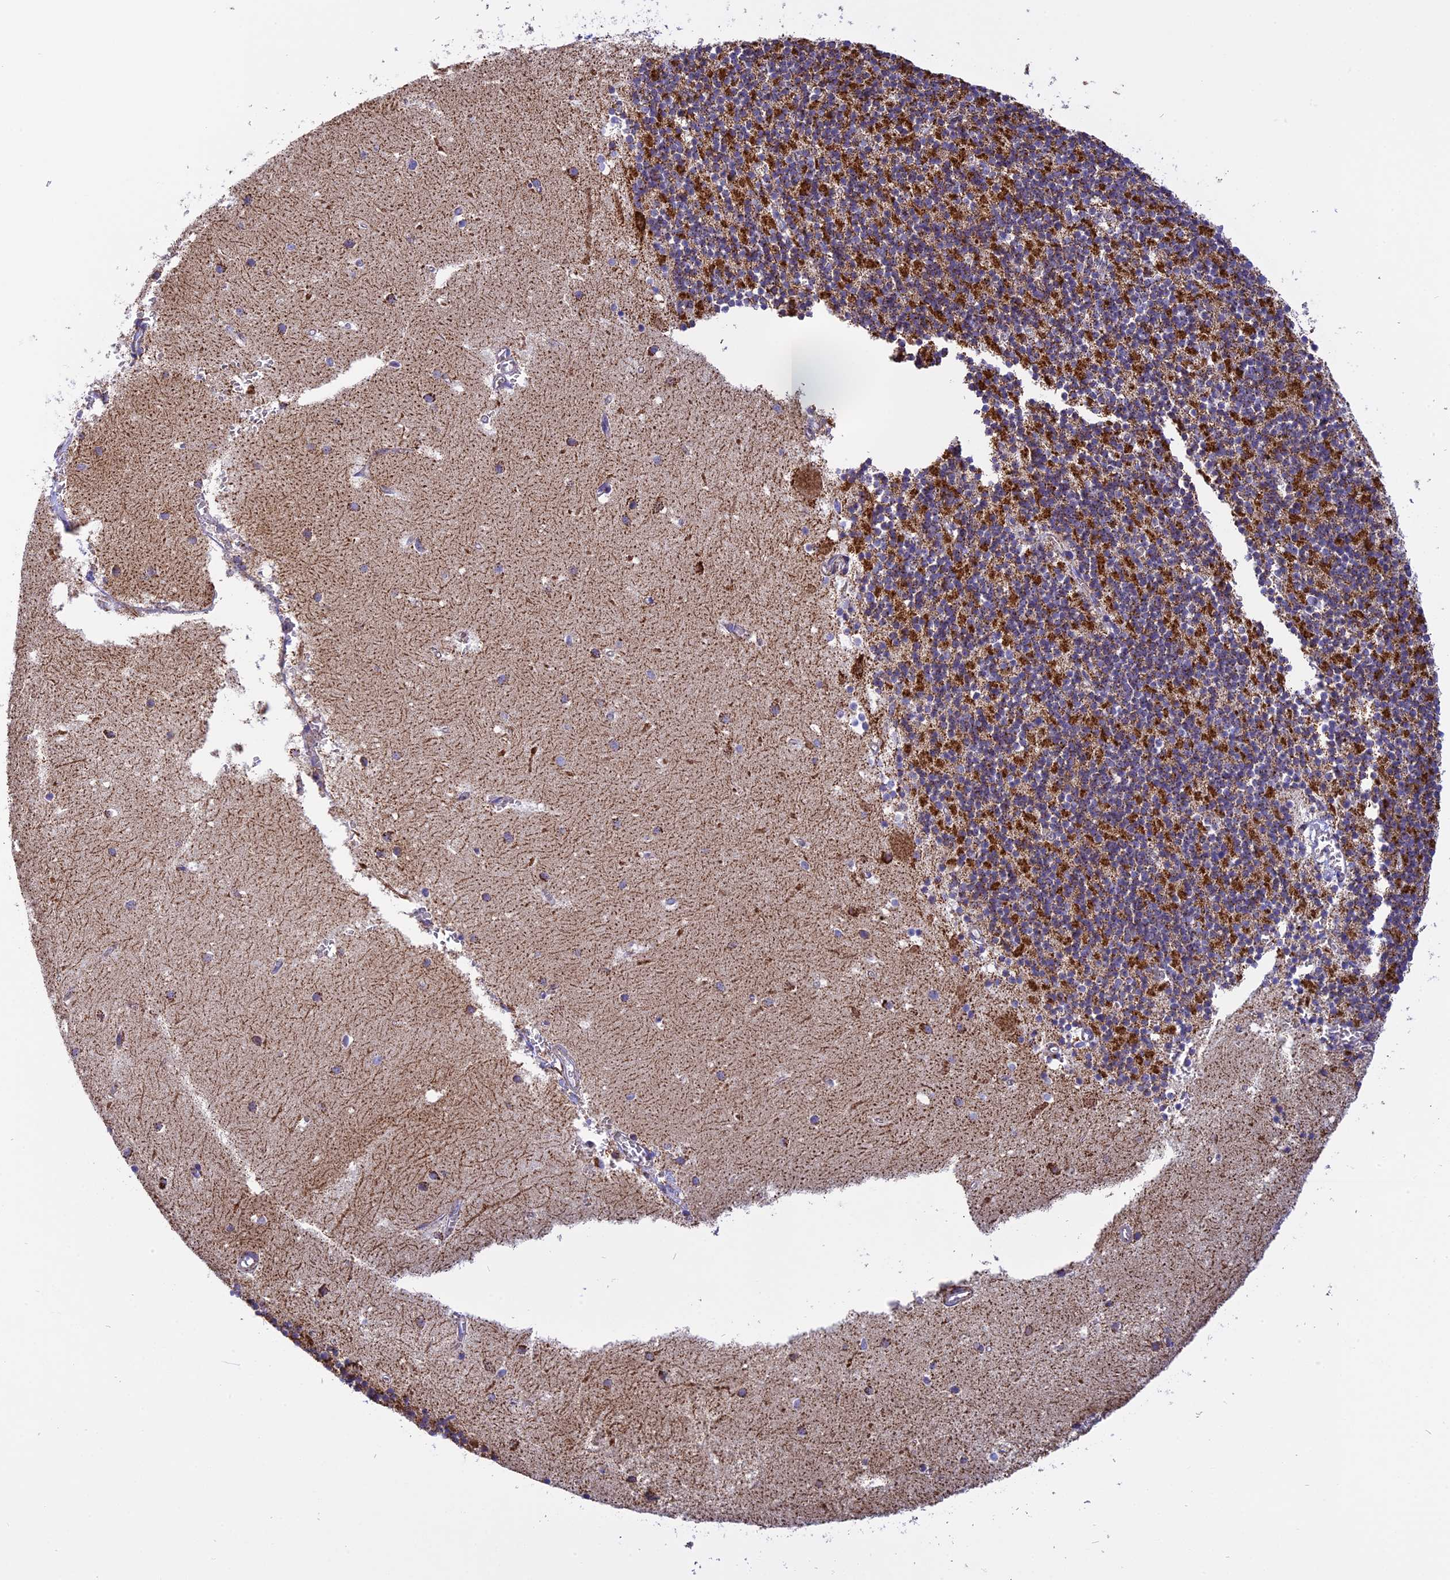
{"staining": {"intensity": "strong", "quantity": ">75%", "location": "cytoplasmic/membranous"}, "tissue": "cerebellum", "cell_type": "Cells in granular layer", "image_type": "normal", "snomed": [{"axis": "morphology", "description": "Normal tissue, NOS"}, {"axis": "topography", "description": "Cerebellum"}], "caption": "This histopathology image shows immunohistochemistry (IHC) staining of unremarkable human cerebellum, with high strong cytoplasmic/membranous staining in about >75% of cells in granular layer.", "gene": "KCNG1", "patient": {"sex": "male", "age": 54}}